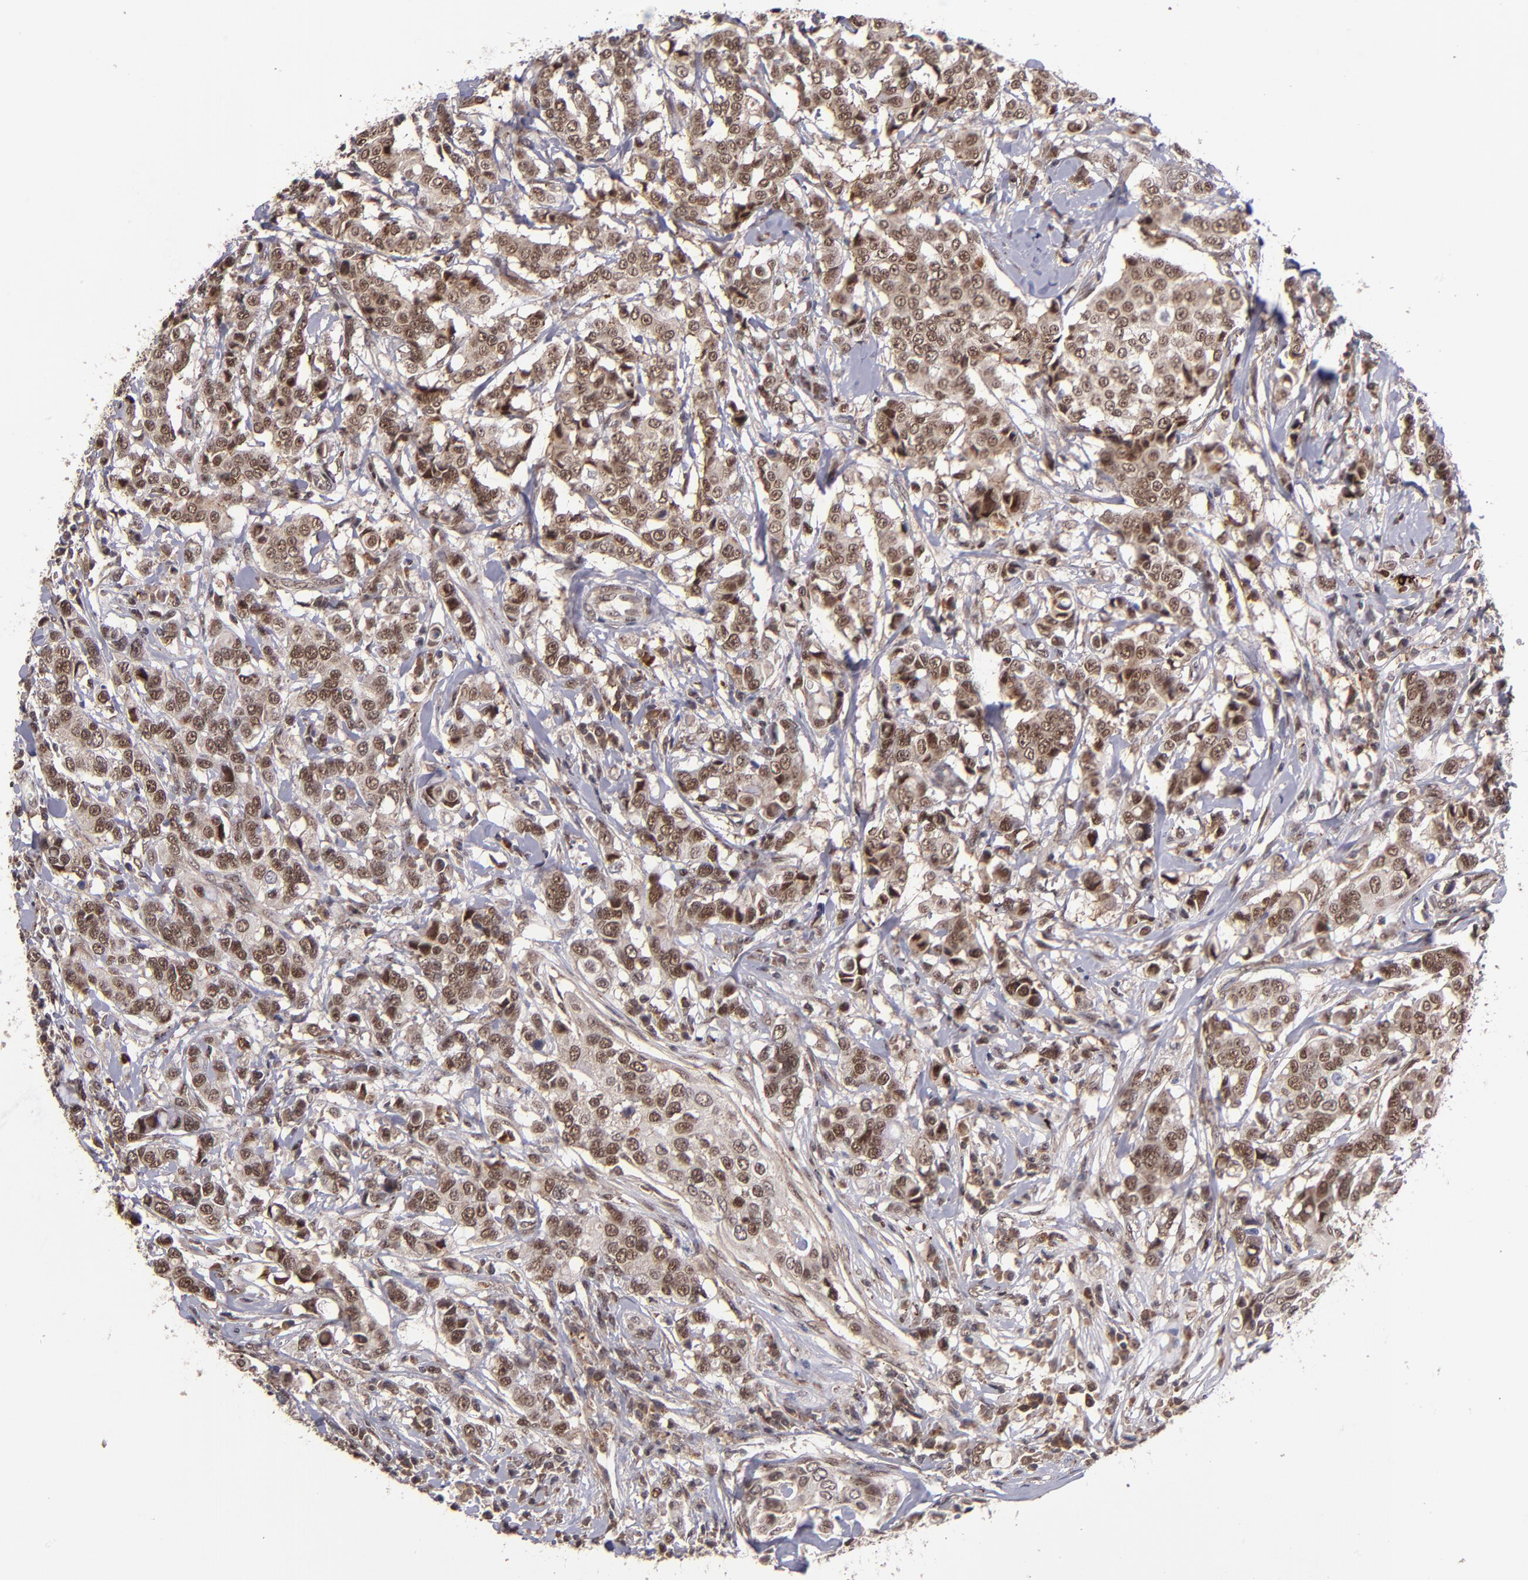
{"staining": {"intensity": "moderate", "quantity": ">75%", "location": "cytoplasmic/membranous,nuclear"}, "tissue": "breast cancer", "cell_type": "Tumor cells", "image_type": "cancer", "snomed": [{"axis": "morphology", "description": "Duct carcinoma"}, {"axis": "topography", "description": "Breast"}], "caption": "An image of human breast cancer (infiltrating ductal carcinoma) stained for a protein demonstrates moderate cytoplasmic/membranous and nuclear brown staining in tumor cells.", "gene": "EP300", "patient": {"sex": "female", "age": 27}}